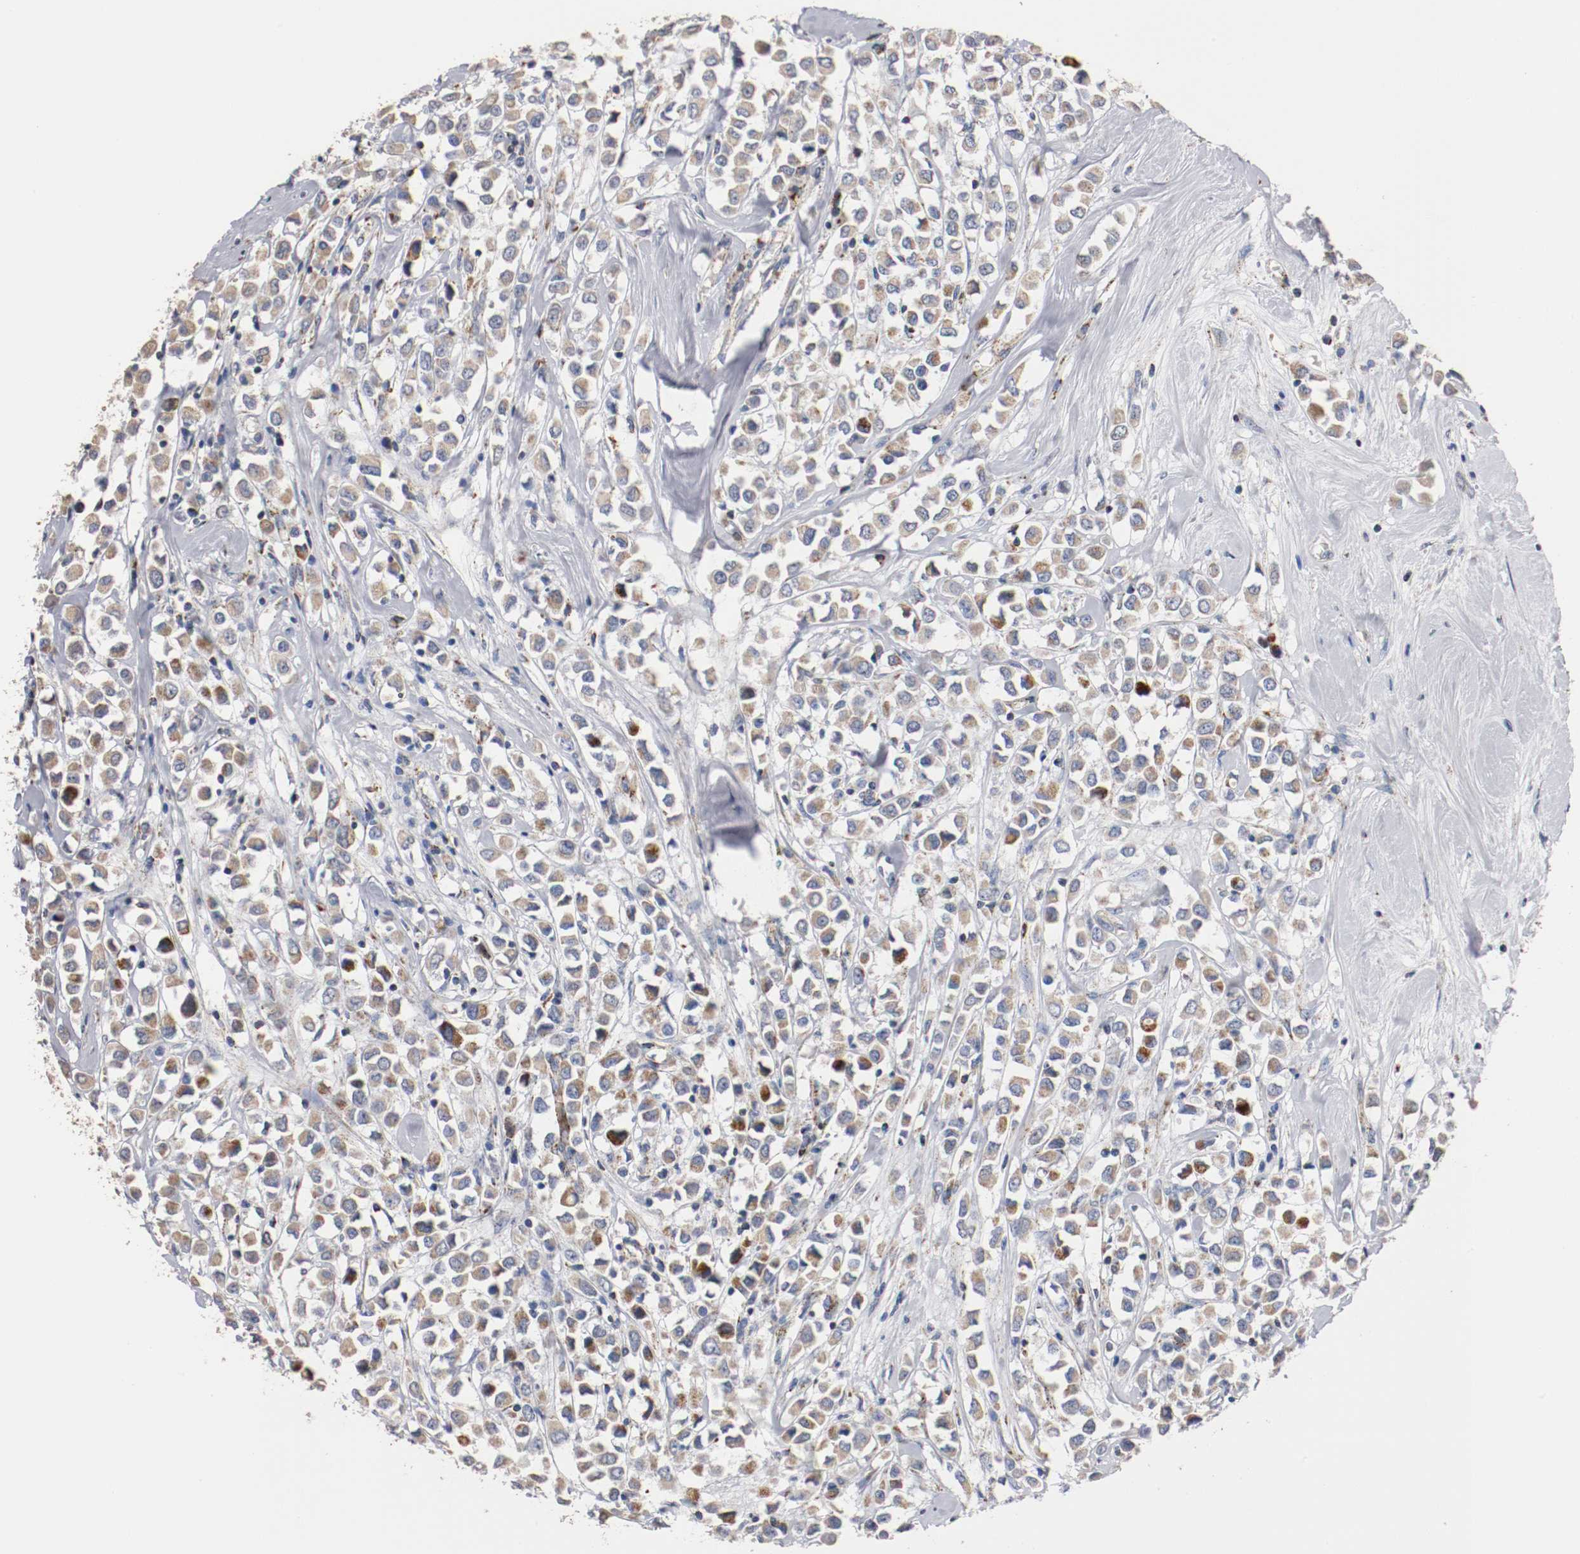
{"staining": {"intensity": "weak", "quantity": ">75%", "location": "cytoplasmic/membranous"}, "tissue": "breast cancer", "cell_type": "Tumor cells", "image_type": "cancer", "snomed": [{"axis": "morphology", "description": "Duct carcinoma"}, {"axis": "topography", "description": "Breast"}], "caption": "Weak cytoplasmic/membranous expression is present in approximately >75% of tumor cells in breast cancer. The protein is stained brown, and the nuclei are stained in blue (DAB IHC with brightfield microscopy, high magnification).", "gene": "TUBD1", "patient": {"sex": "female", "age": 61}}